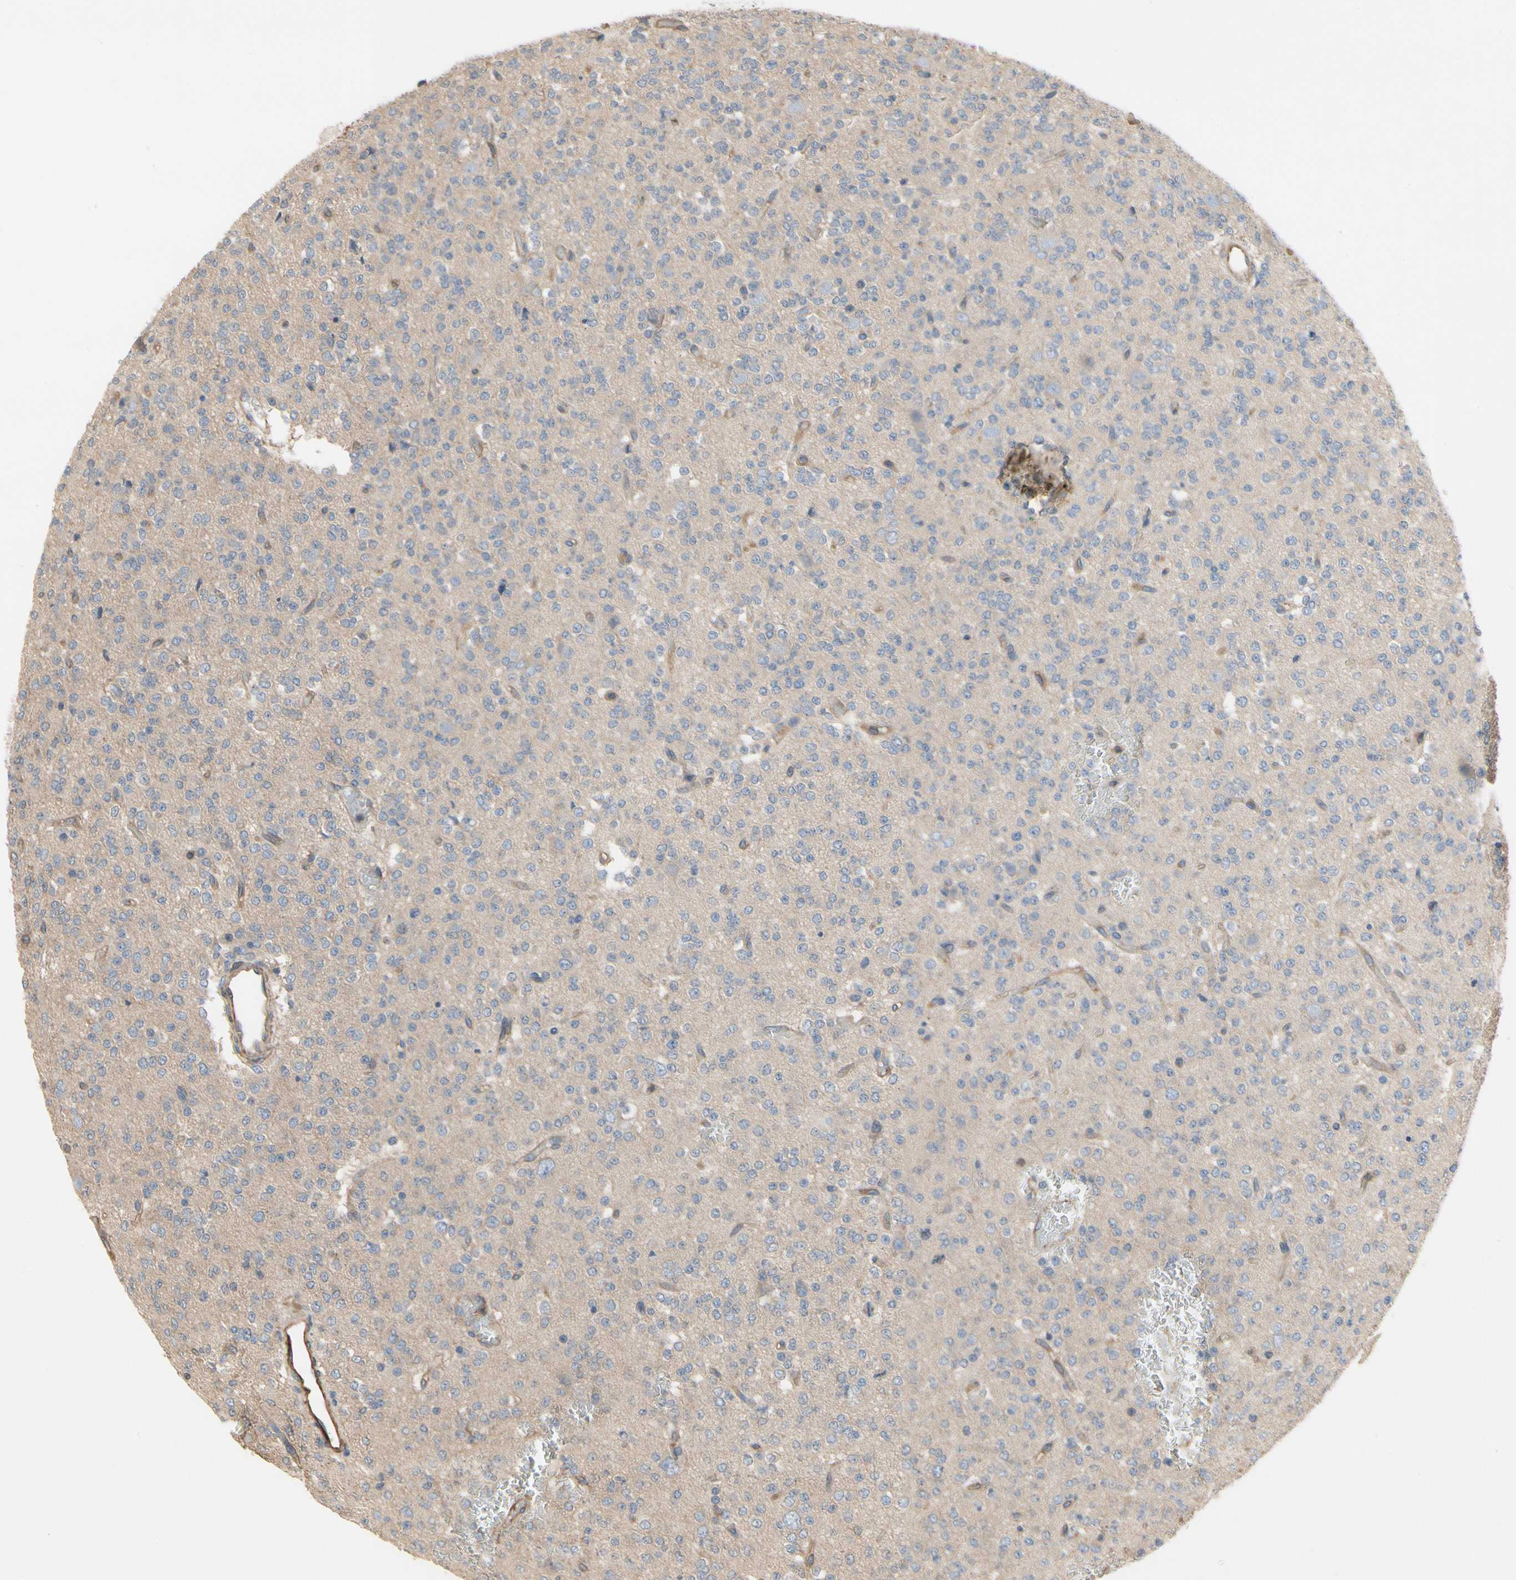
{"staining": {"intensity": "weak", "quantity": "<25%", "location": "cytoplasmic/membranous"}, "tissue": "glioma", "cell_type": "Tumor cells", "image_type": "cancer", "snomed": [{"axis": "morphology", "description": "Glioma, malignant, Low grade"}, {"axis": "topography", "description": "Brain"}], "caption": "High magnification brightfield microscopy of glioma stained with DAB (brown) and counterstained with hematoxylin (blue): tumor cells show no significant staining.", "gene": "PDZK1", "patient": {"sex": "male", "age": 38}}